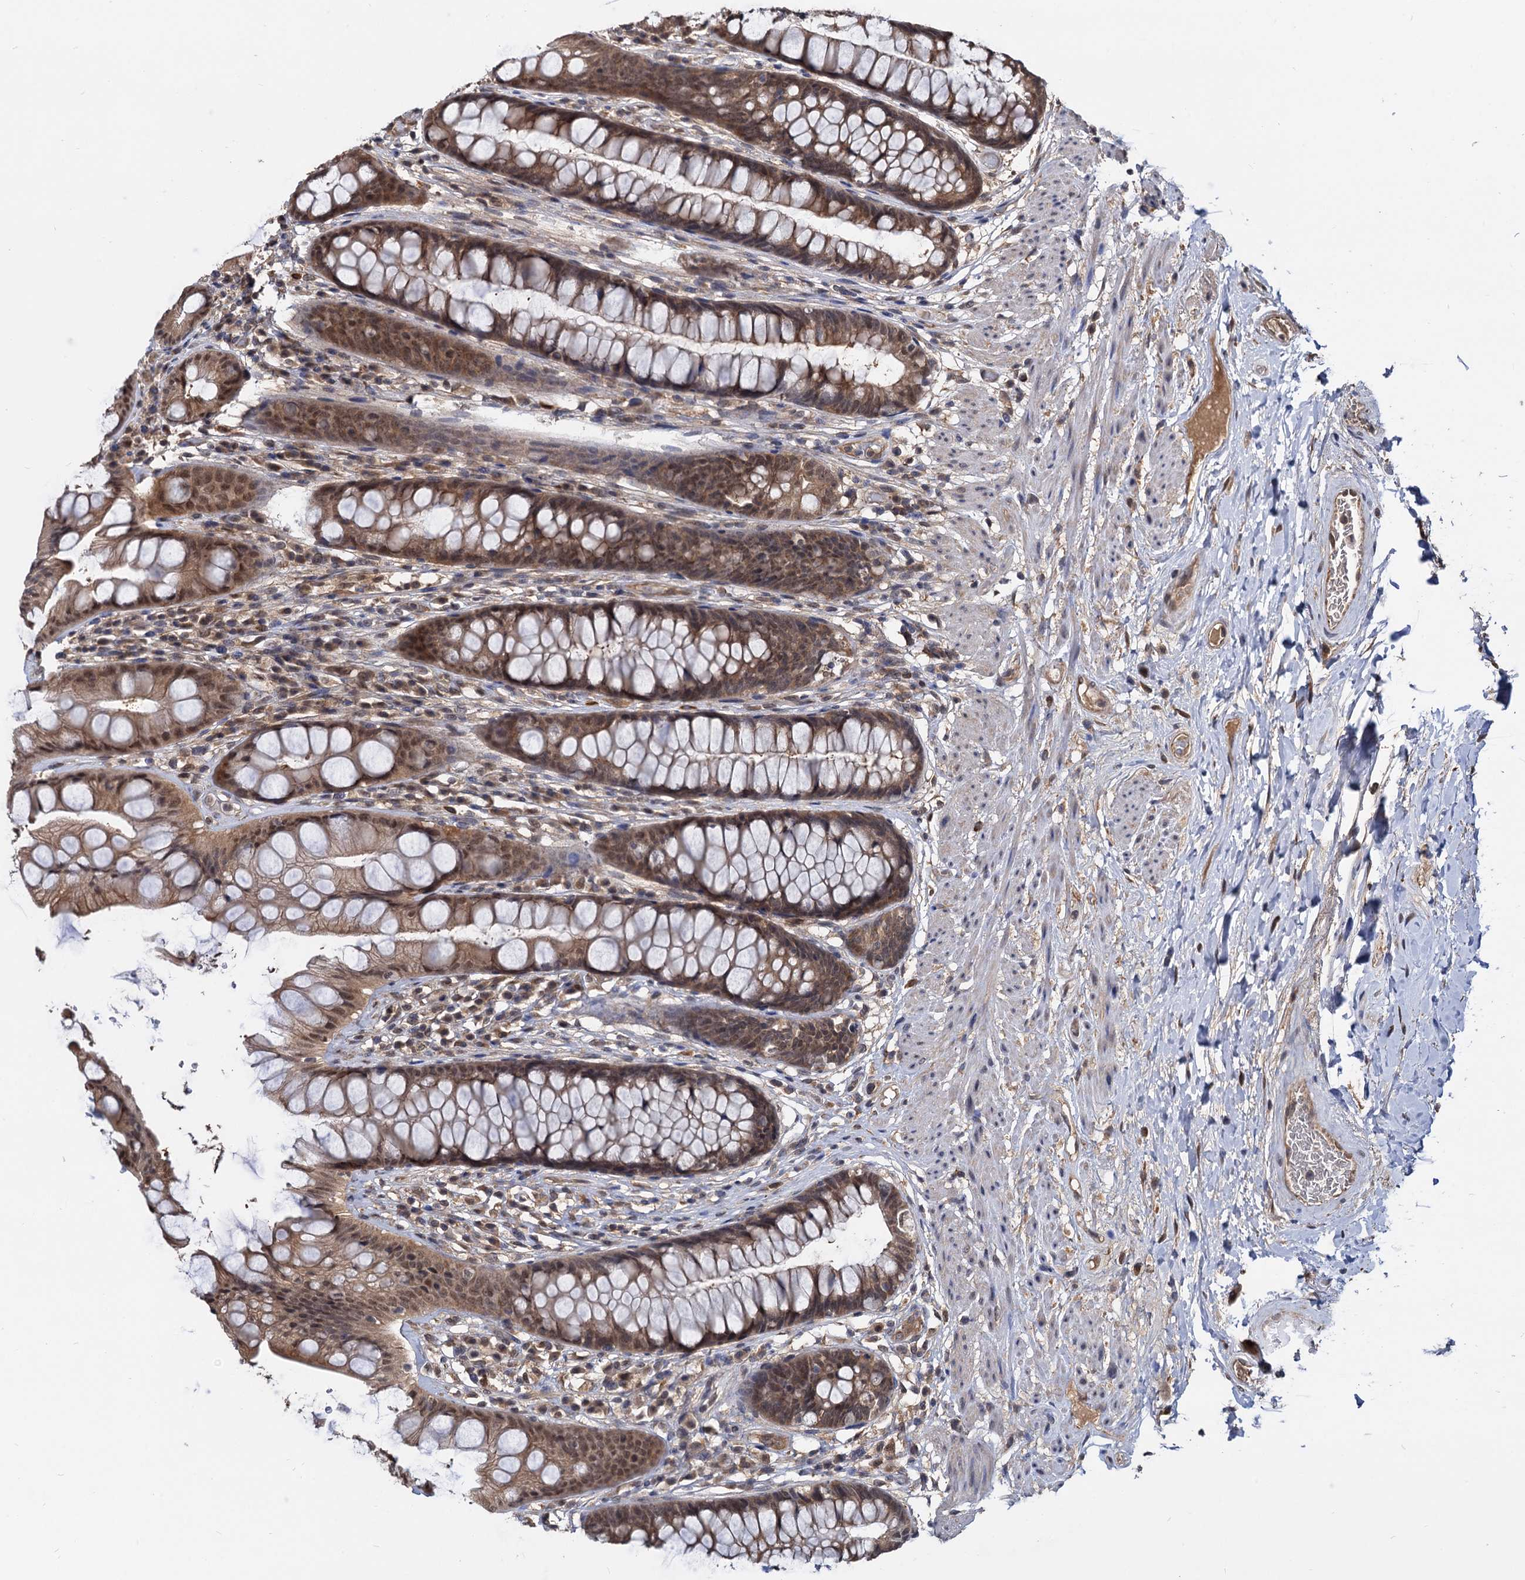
{"staining": {"intensity": "moderate", "quantity": ">75%", "location": "cytoplasmic/membranous,nuclear"}, "tissue": "rectum", "cell_type": "Glandular cells", "image_type": "normal", "snomed": [{"axis": "morphology", "description": "Normal tissue, NOS"}, {"axis": "topography", "description": "Rectum"}], "caption": "IHC micrograph of benign human rectum stained for a protein (brown), which displays medium levels of moderate cytoplasmic/membranous,nuclear staining in about >75% of glandular cells.", "gene": "PSMD4", "patient": {"sex": "male", "age": 74}}